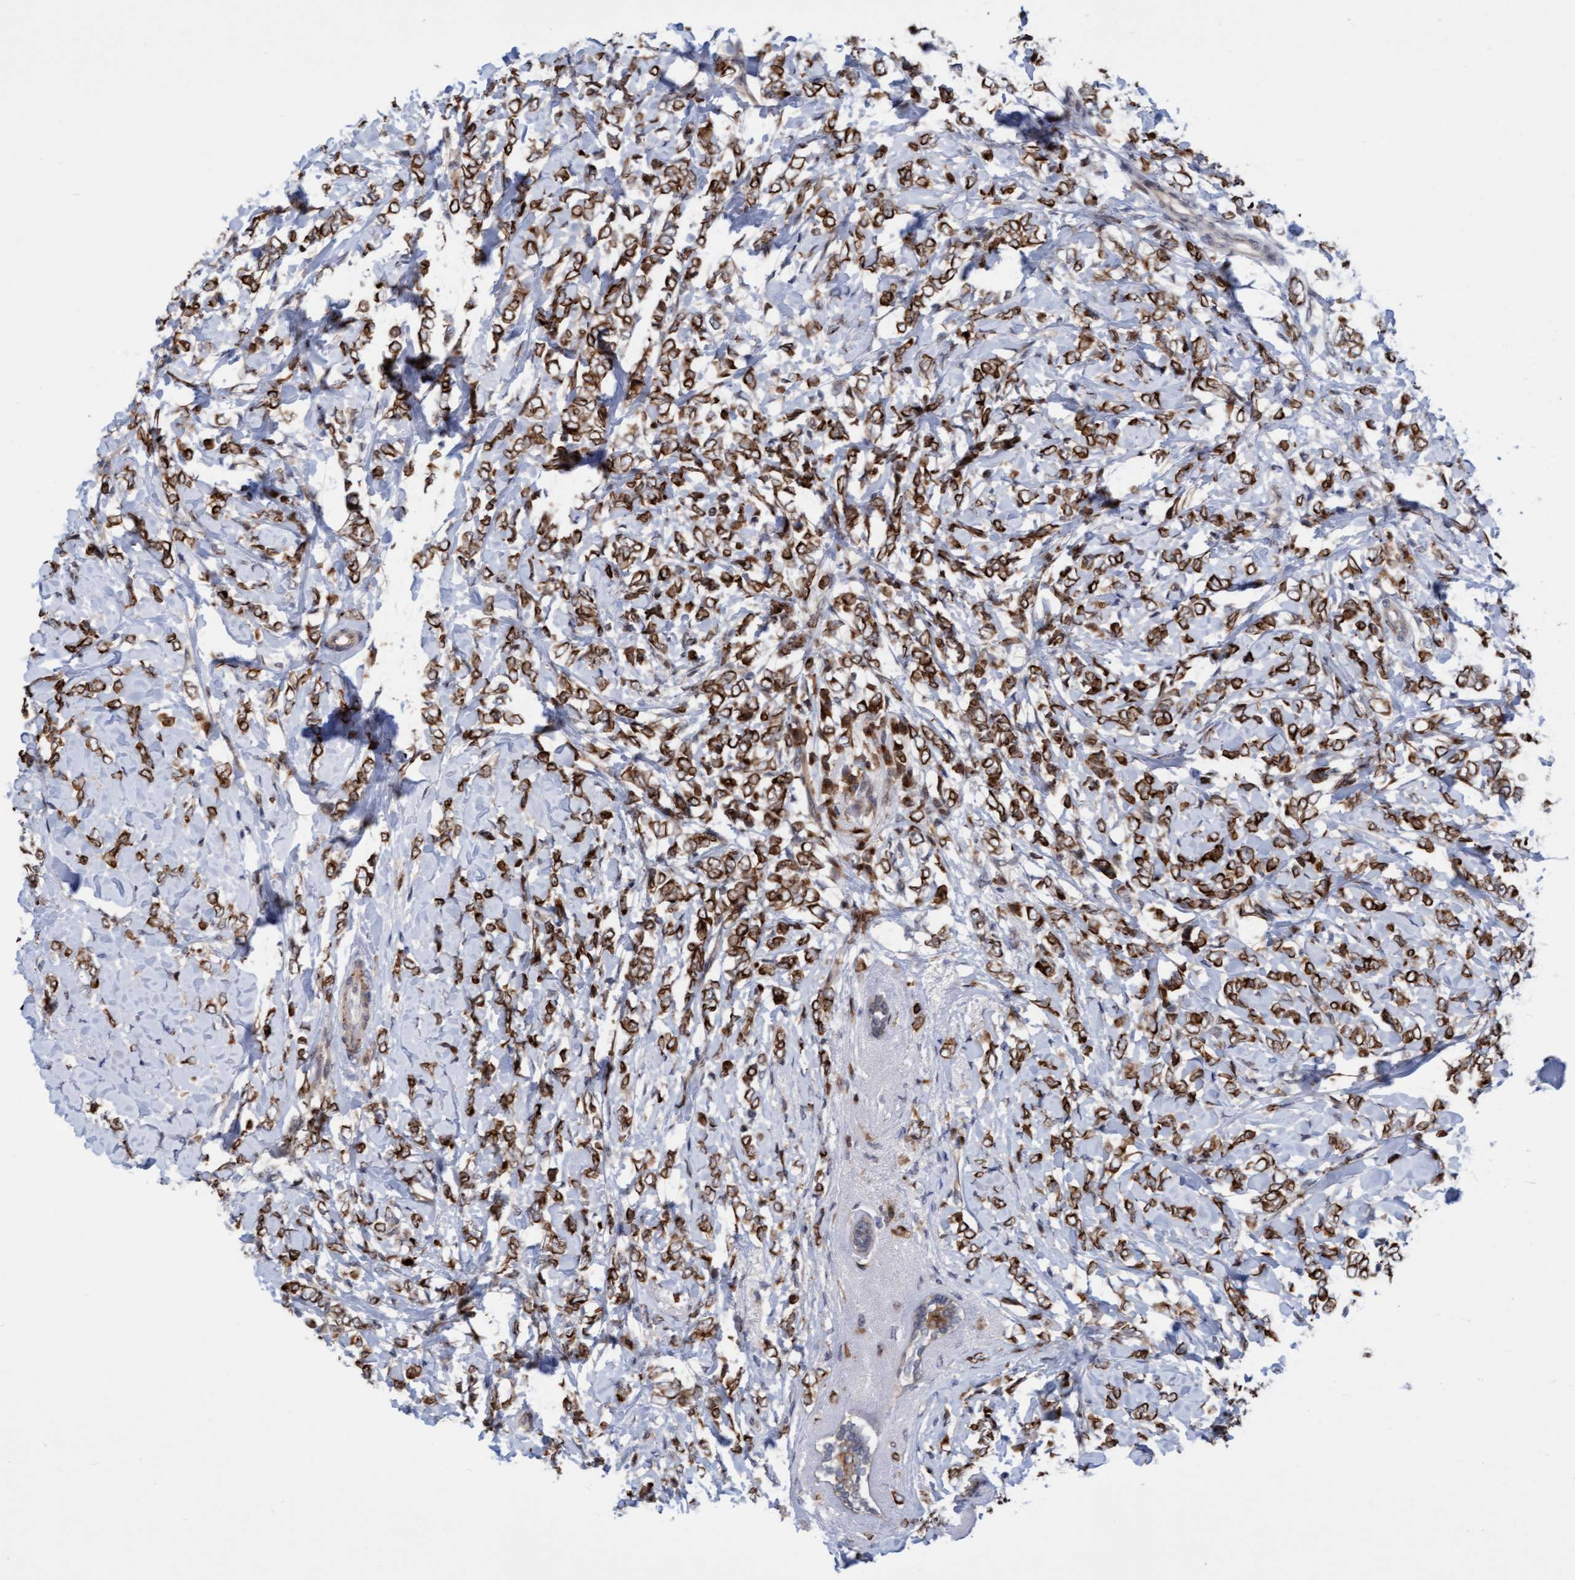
{"staining": {"intensity": "moderate", "quantity": ">75%", "location": "cytoplasmic/membranous"}, "tissue": "breast cancer", "cell_type": "Tumor cells", "image_type": "cancer", "snomed": [{"axis": "morphology", "description": "Normal tissue, NOS"}, {"axis": "morphology", "description": "Lobular carcinoma"}, {"axis": "topography", "description": "Breast"}], "caption": "Protein expression analysis of breast cancer demonstrates moderate cytoplasmic/membranous expression in approximately >75% of tumor cells. (DAB (3,3'-diaminobenzidine) IHC with brightfield microscopy, high magnification).", "gene": "RAP1GAP2", "patient": {"sex": "female", "age": 47}}